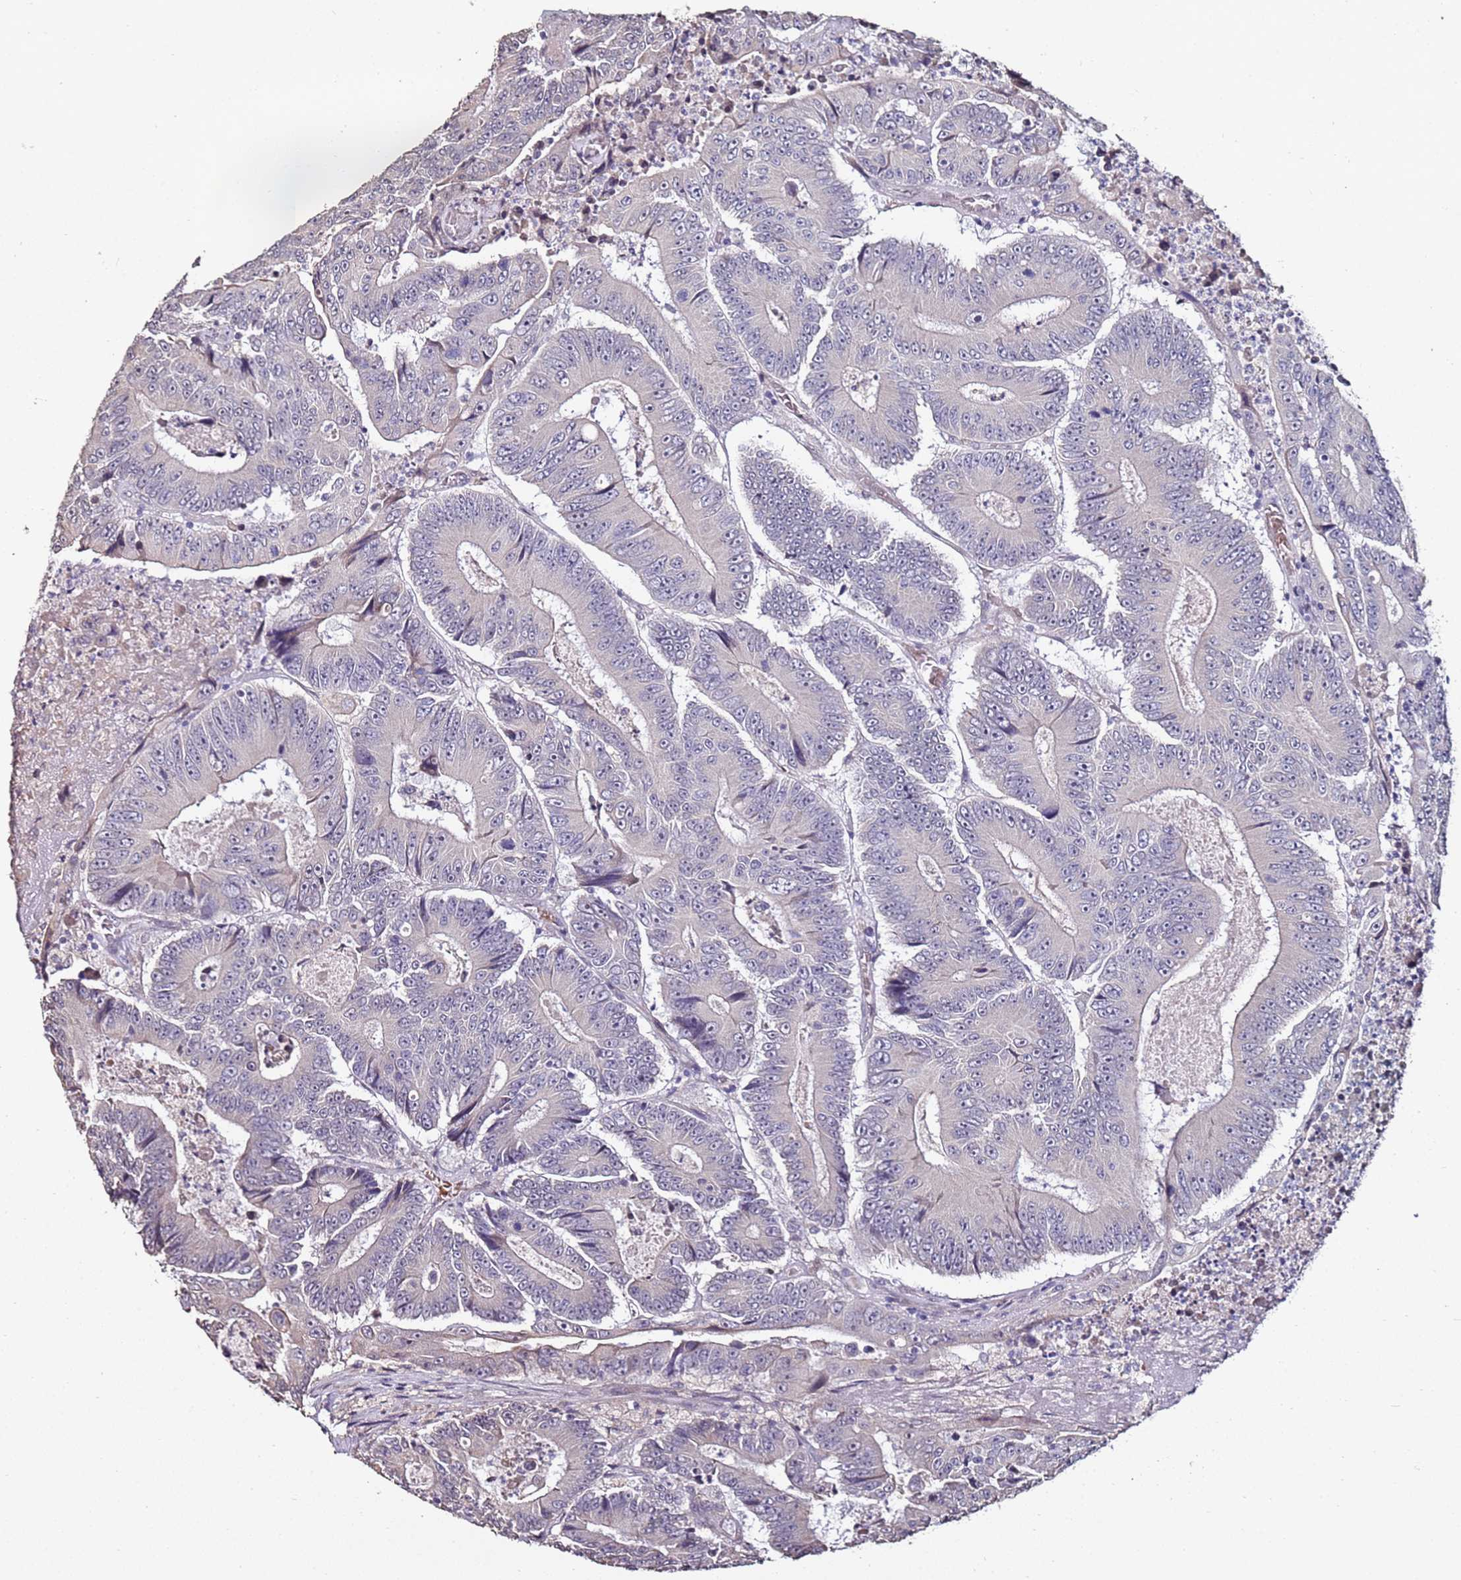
{"staining": {"intensity": "negative", "quantity": "none", "location": "none"}, "tissue": "colorectal cancer", "cell_type": "Tumor cells", "image_type": "cancer", "snomed": [{"axis": "morphology", "description": "Adenocarcinoma, NOS"}, {"axis": "topography", "description": "Colon"}], "caption": "An image of human colorectal cancer (adenocarcinoma) is negative for staining in tumor cells.", "gene": "C3orf80", "patient": {"sex": "male", "age": 83}}